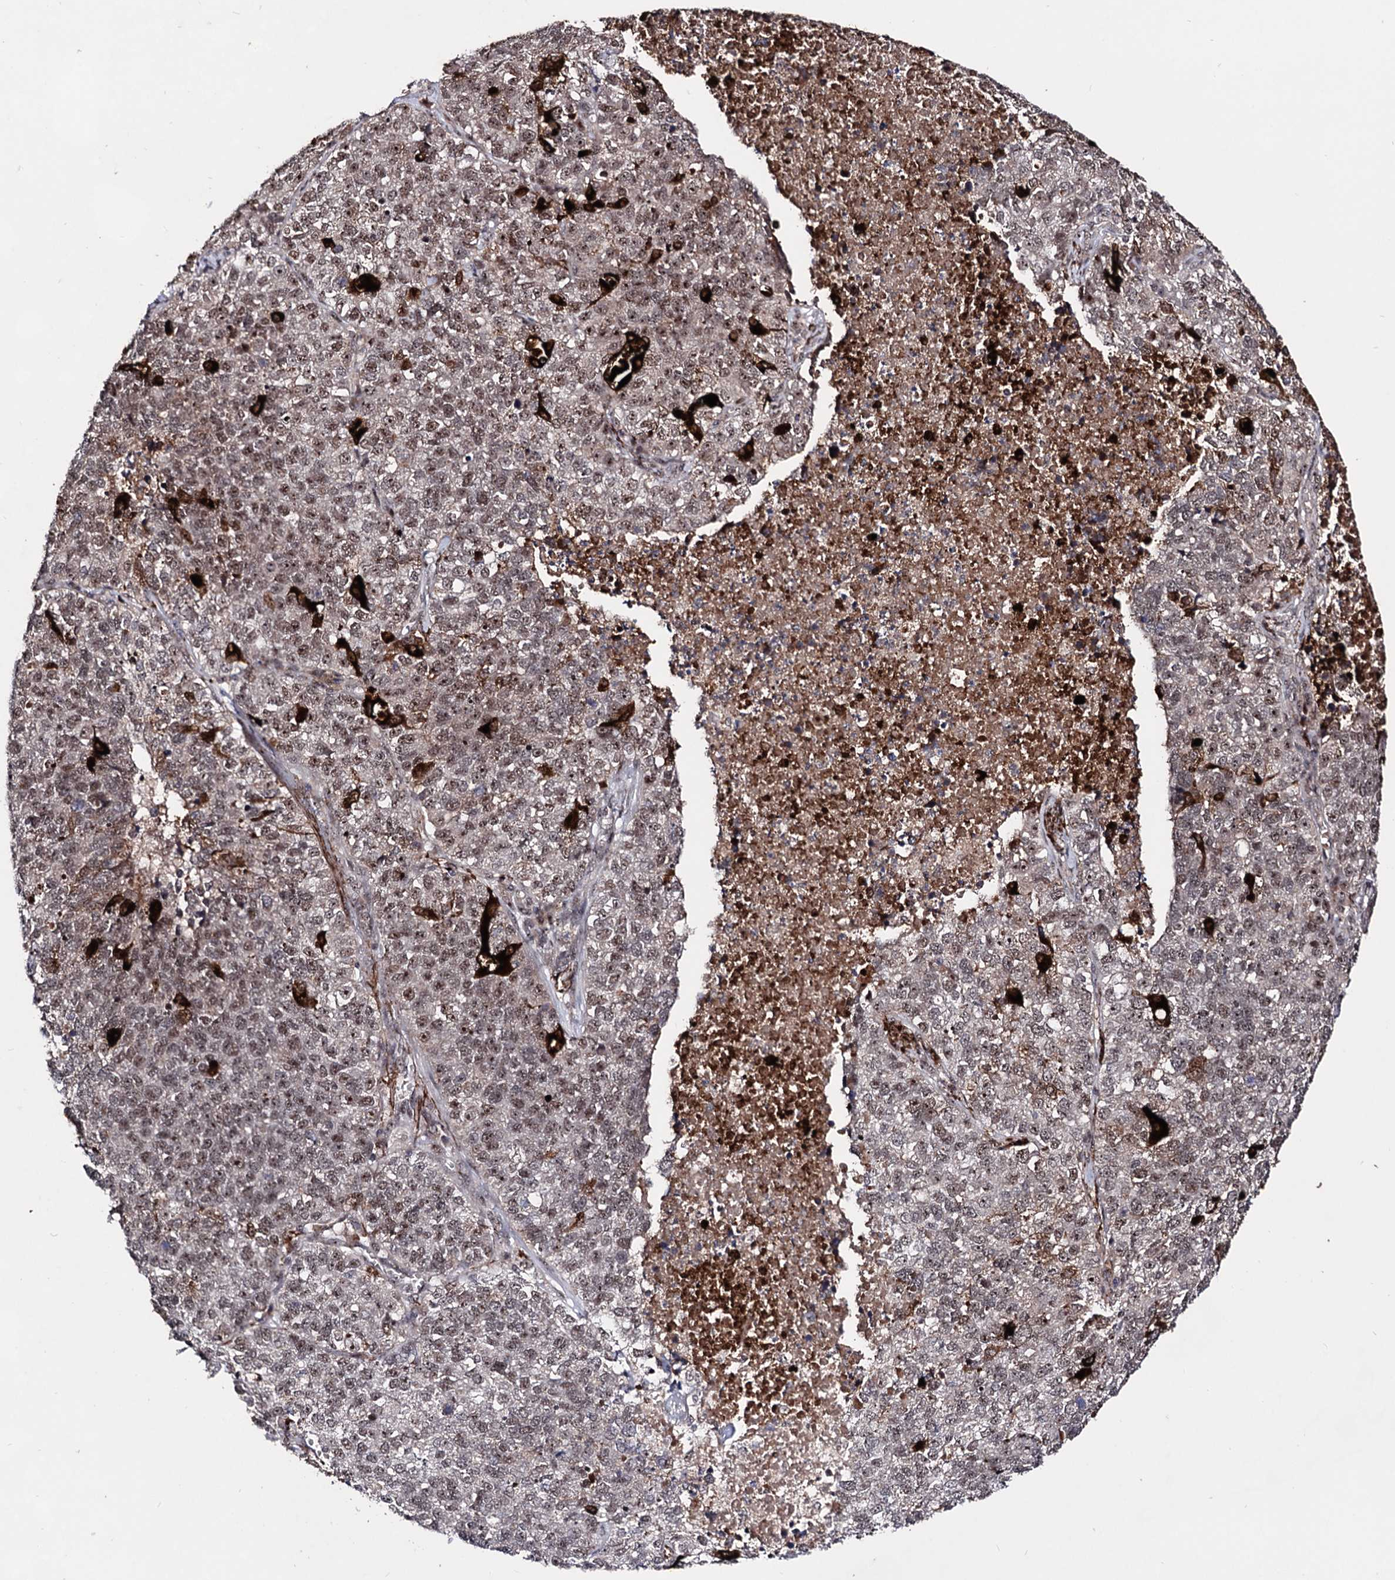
{"staining": {"intensity": "moderate", "quantity": ">75%", "location": "nuclear"}, "tissue": "lung cancer", "cell_type": "Tumor cells", "image_type": "cancer", "snomed": [{"axis": "morphology", "description": "Adenocarcinoma, NOS"}, {"axis": "topography", "description": "Lung"}], "caption": "Immunohistochemical staining of human lung adenocarcinoma shows moderate nuclear protein staining in approximately >75% of tumor cells. Using DAB (brown) and hematoxylin (blue) stains, captured at high magnification using brightfield microscopy.", "gene": "EXOSC10", "patient": {"sex": "male", "age": 49}}